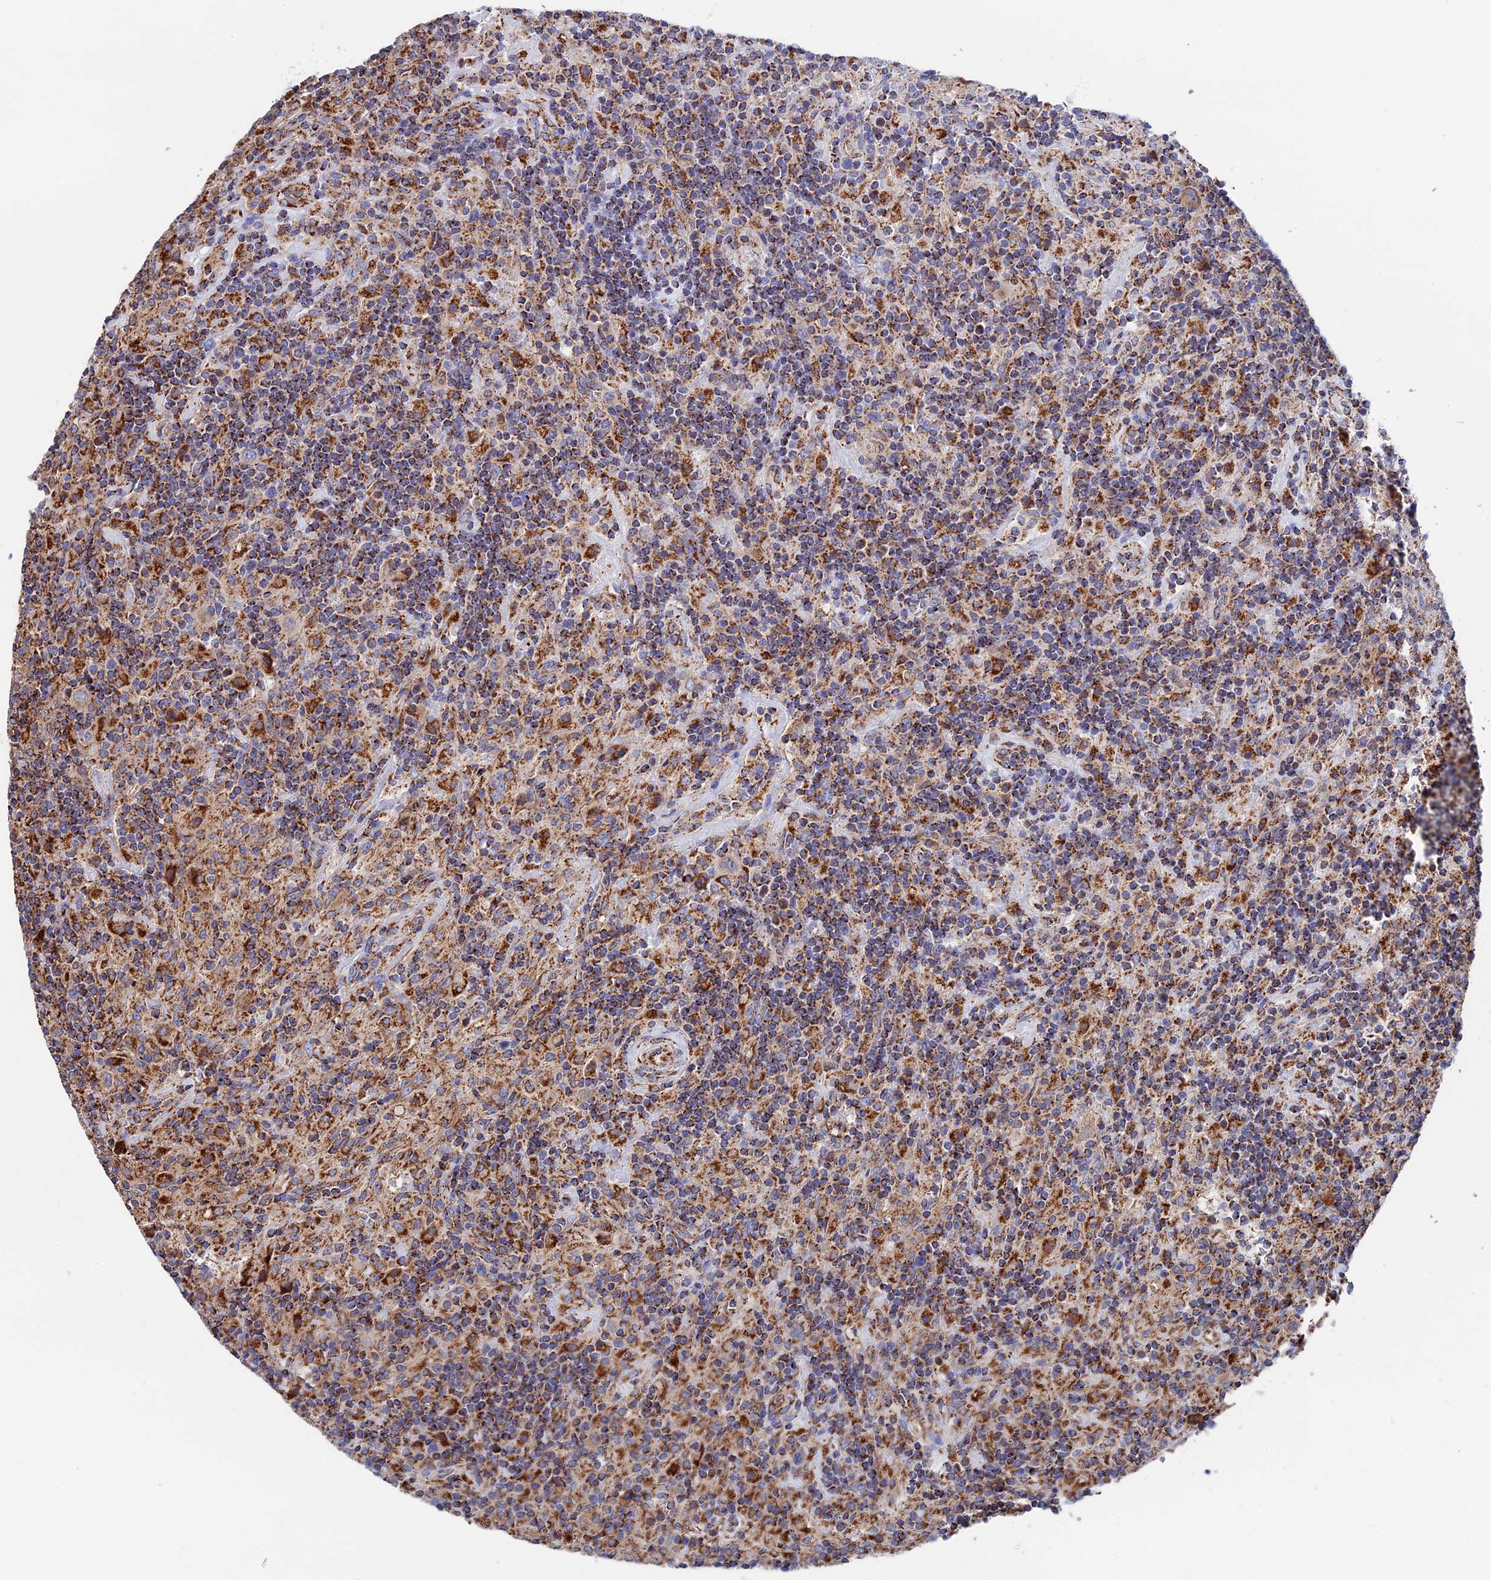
{"staining": {"intensity": "moderate", "quantity": "25%-75%", "location": "cytoplasmic/membranous"}, "tissue": "lymphoma", "cell_type": "Tumor cells", "image_type": "cancer", "snomed": [{"axis": "morphology", "description": "Hodgkin's disease, NOS"}, {"axis": "topography", "description": "Lymph node"}], "caption": "Lymphoma tissue reveals moderate cytoplasmic/membranous staining in approximately 25%-75% of tumor cells, visualized by immunohistochemistry. Nuclei are stained in blue.", "gene": "WDR83", "patient": {"sex": "male", "age": 70}}